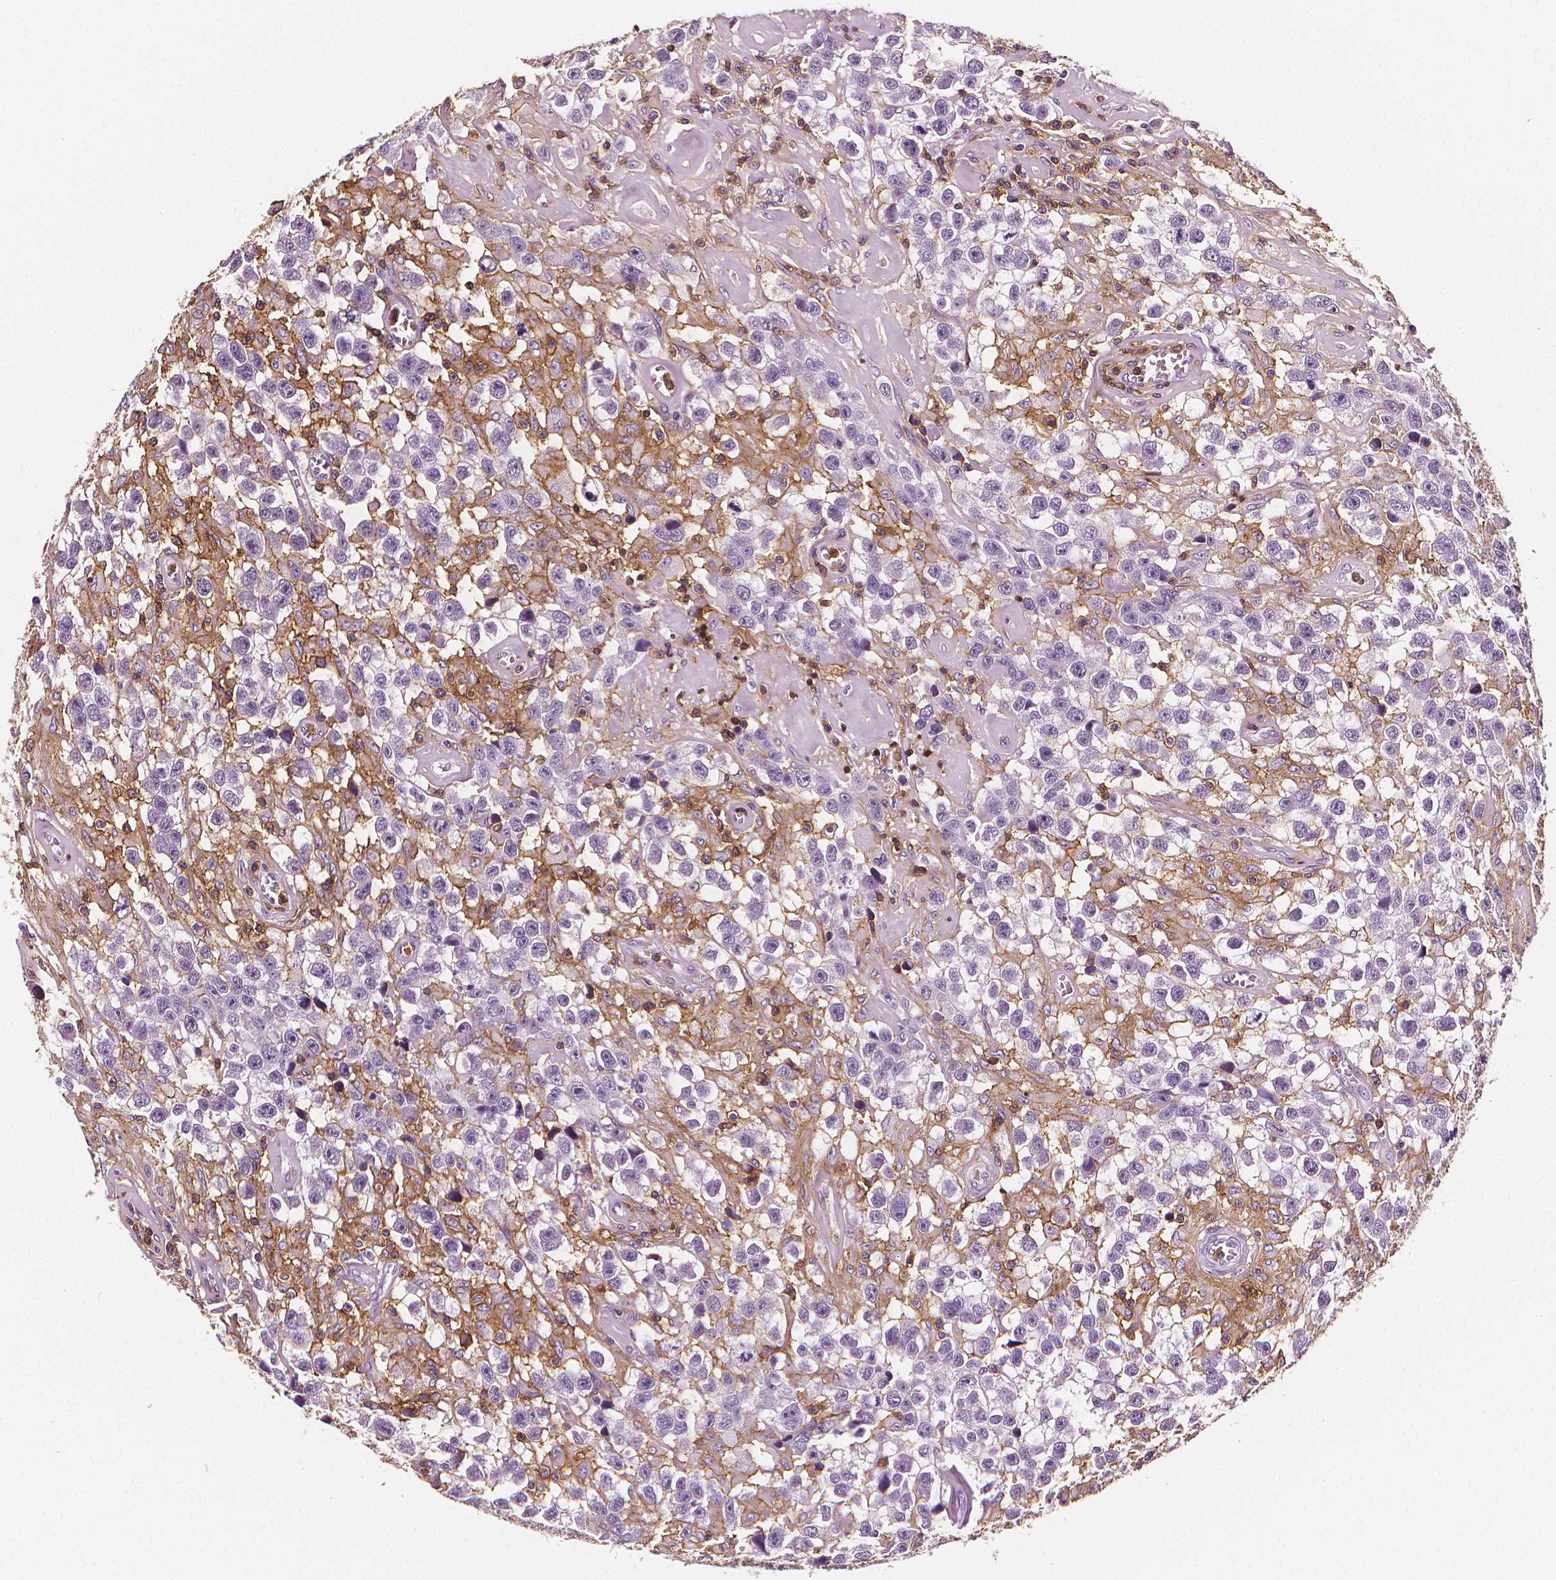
{"staining": {"intensity": "negative", "quantity": "none", "location": "none"}, "tissue": "testis cancer", "cell_type": "Tumor cells", "image_type": "cancer", "snomed": [{"axis": "morphology", "description": "Seminoma, NOS"}, {"axis": "topography", "description": "Testis"}], "caption": "This image is of testis seminoma stained with immunohistochemistry (IHC) to label a protein in brown with the nuclei are counter-stained blue. There is no expression in tumor cells. Nuclei are stained in blue.", "gene": "PTPRC", "patient": {"sex": "male", "age": 43}}